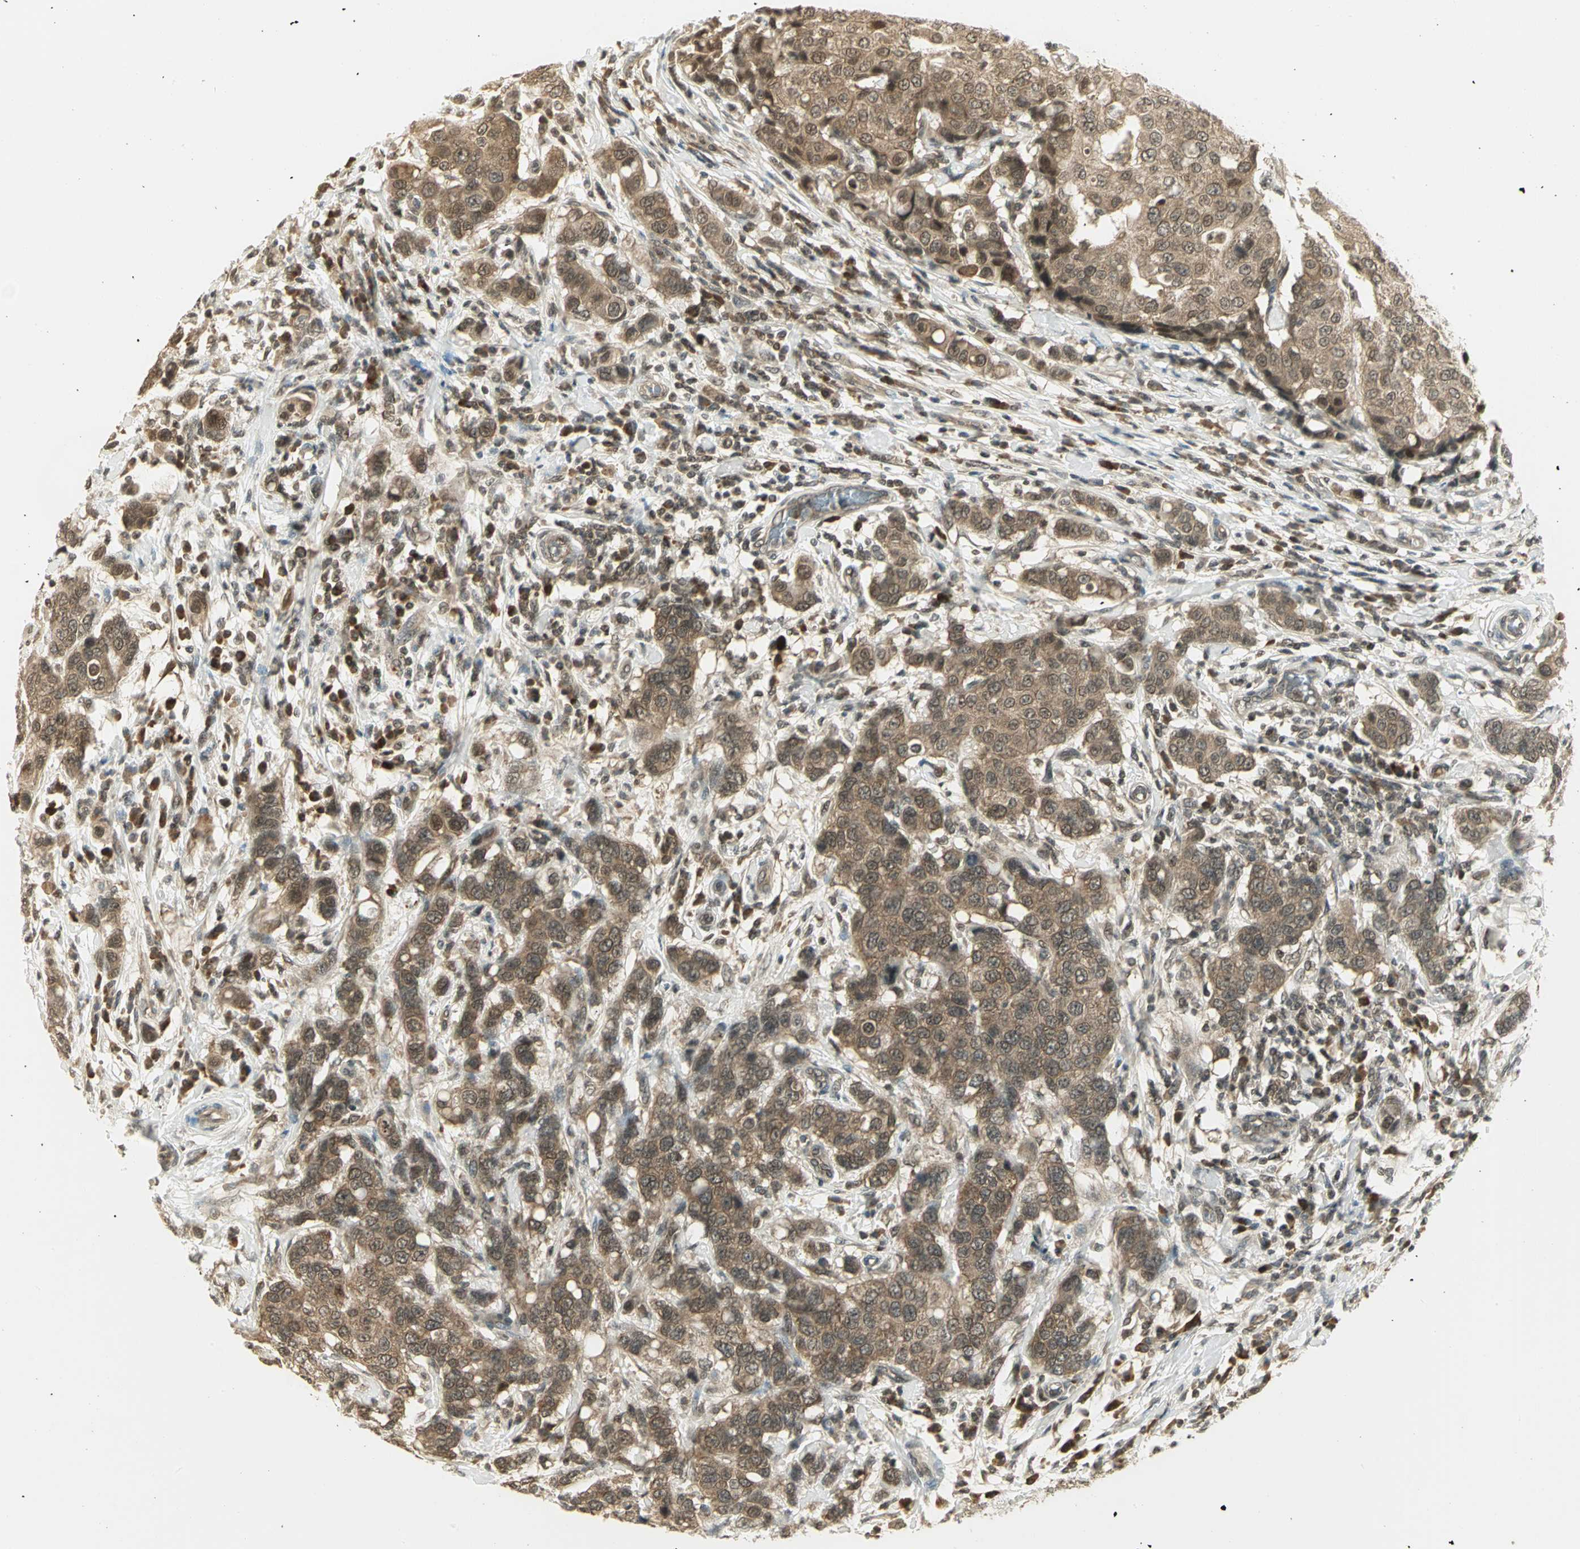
{"staining": {"intensity": "moderate", "quantity": ">75%", "location": "cytoplasmic/membranous"}, "tissue": "breast cancer", "cell_type": "Tumor cells", "image_type": "cancer", "snomed": [{"axis": "morphology", "description": "Duct carcinoma"}, {"axis": "topography", "description": "Breast"}], "caption": "Intraductal carcinoma (breast) stained with a protein marker exhibits moderate staining in tumor cells.", "gene": "CDC34", "patient": {"sex": "female", "age": 27}}